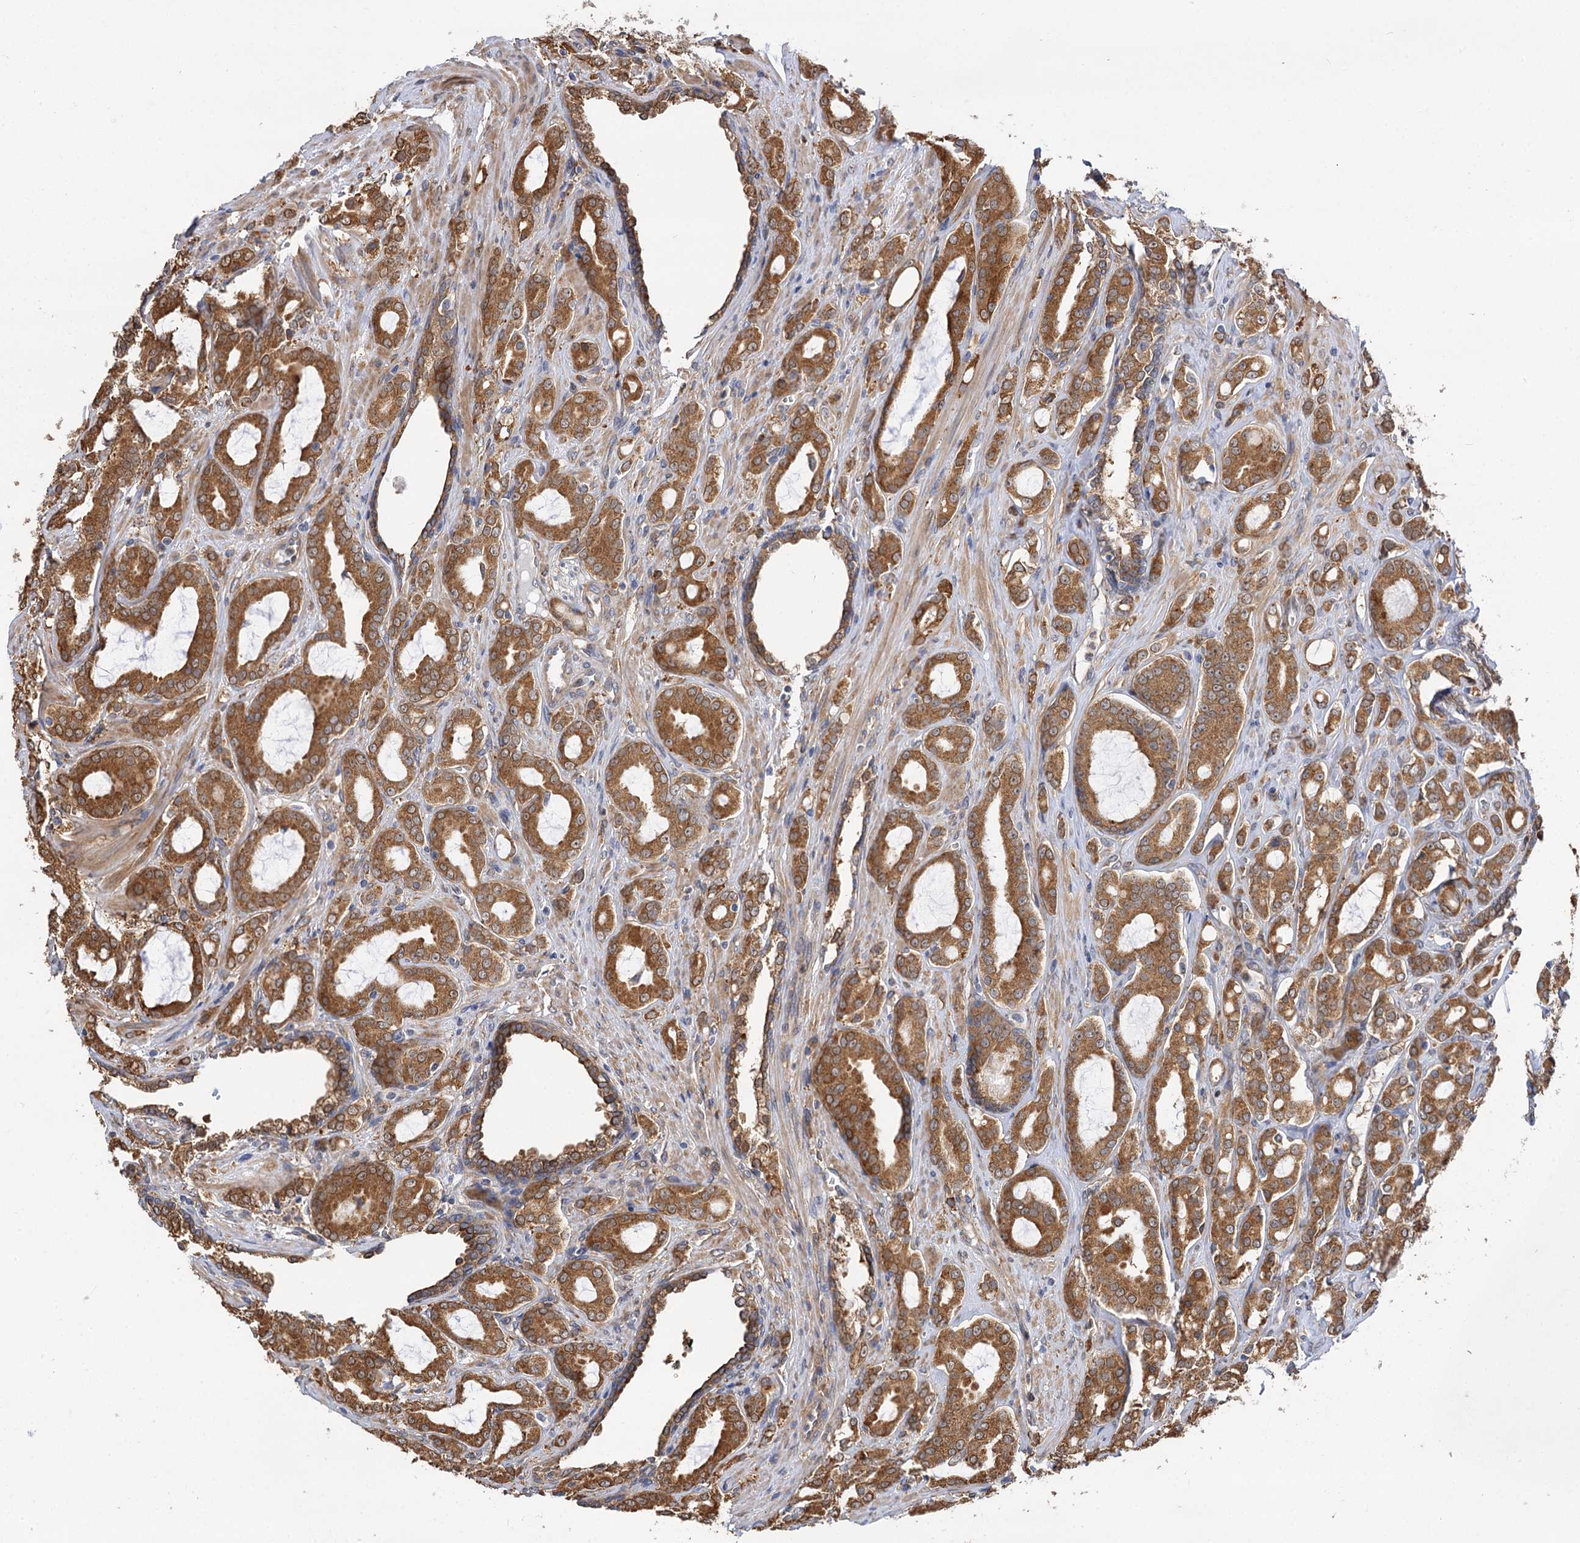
{"staining": {"intensity": "moderate", "quantity": ">75%", "location": "cytoplasmic/membranous"}, "tissue": "prostate cancer", "cell_type": "Tumor cells", "image_type": "cancer", "snomed": [{"axis": "morphology", "description": "Adenocarcinoma, High grade"}, {"axis": "topography", "description": "Prostate"}], "caption": "Tumor cells exhibit medium levels of moderate cytoplasmic/membranous expression in approximately >75% of cells in adenocarcinoma (high-grade) (prostate).", "gene": "PPIP5K2", "patient": {"sex": "male", "age": 72}}